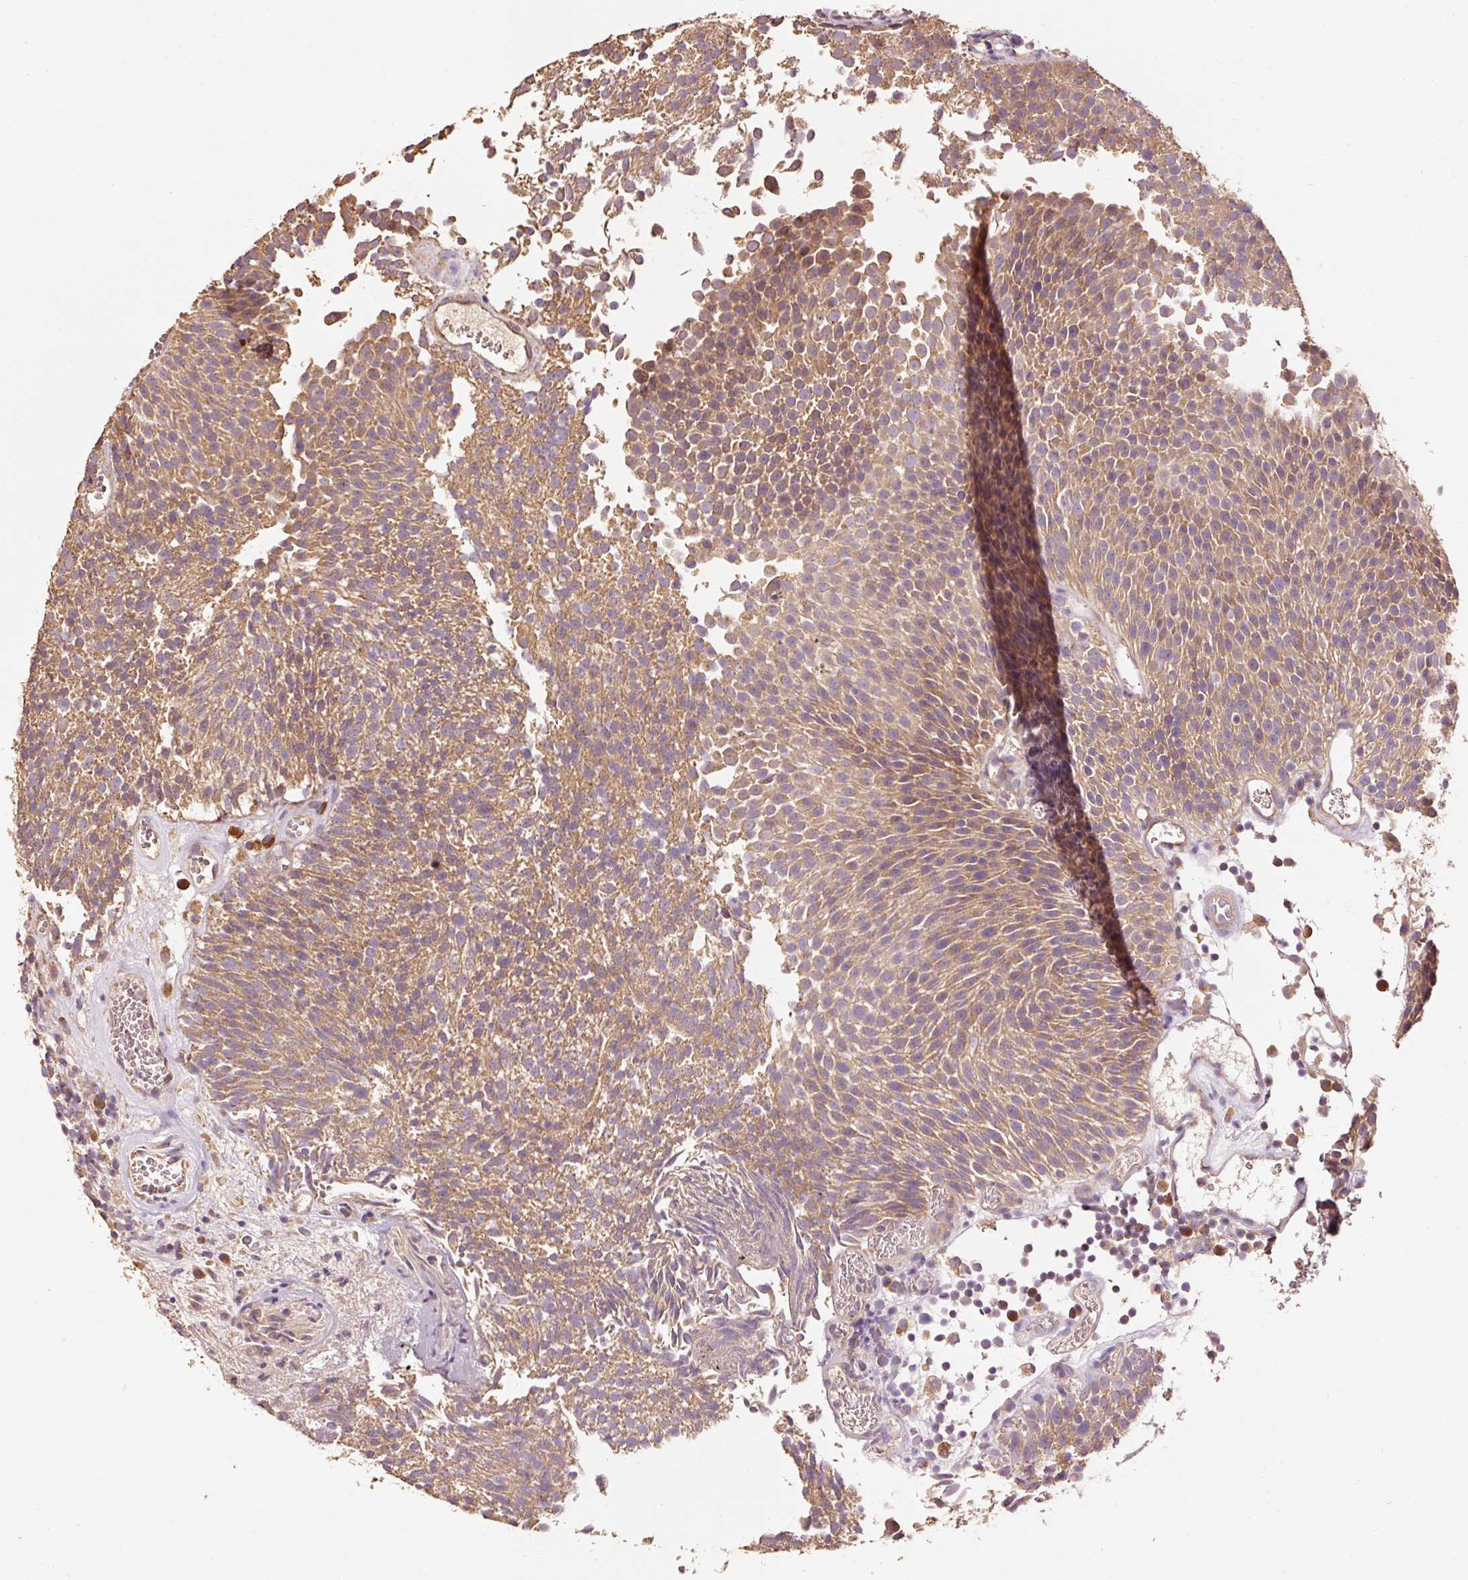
{"staining": {"intensity": "moderate", "quantity": "25%-75%", "location": "cytoplasmic/membranous"}, "tissue": "urothelial cancer", "cell_type": "Tumor cells", "image_type": "cancer", "snomed": [{"axis": "morphology", "description": "Urothelial carcinoma, Low grade"}, {"axis": "topography", "description": "Urinary bladder"}], "caption": "Immunohistochemistry (IHC) staining of urothelial cancer, which shows medium levels of moderate cytoplasmic/membranous staining in approximately 25%-75% of tumor cells indicating moderate cytoplasmic/membranous protein positivity. The staining was performed using DAB (brown) for protein detection and nuclei were counterstained in hematoxylin (blue).", "gene": "EFHC1", "patient": {"sex": "female", "age": 79}}